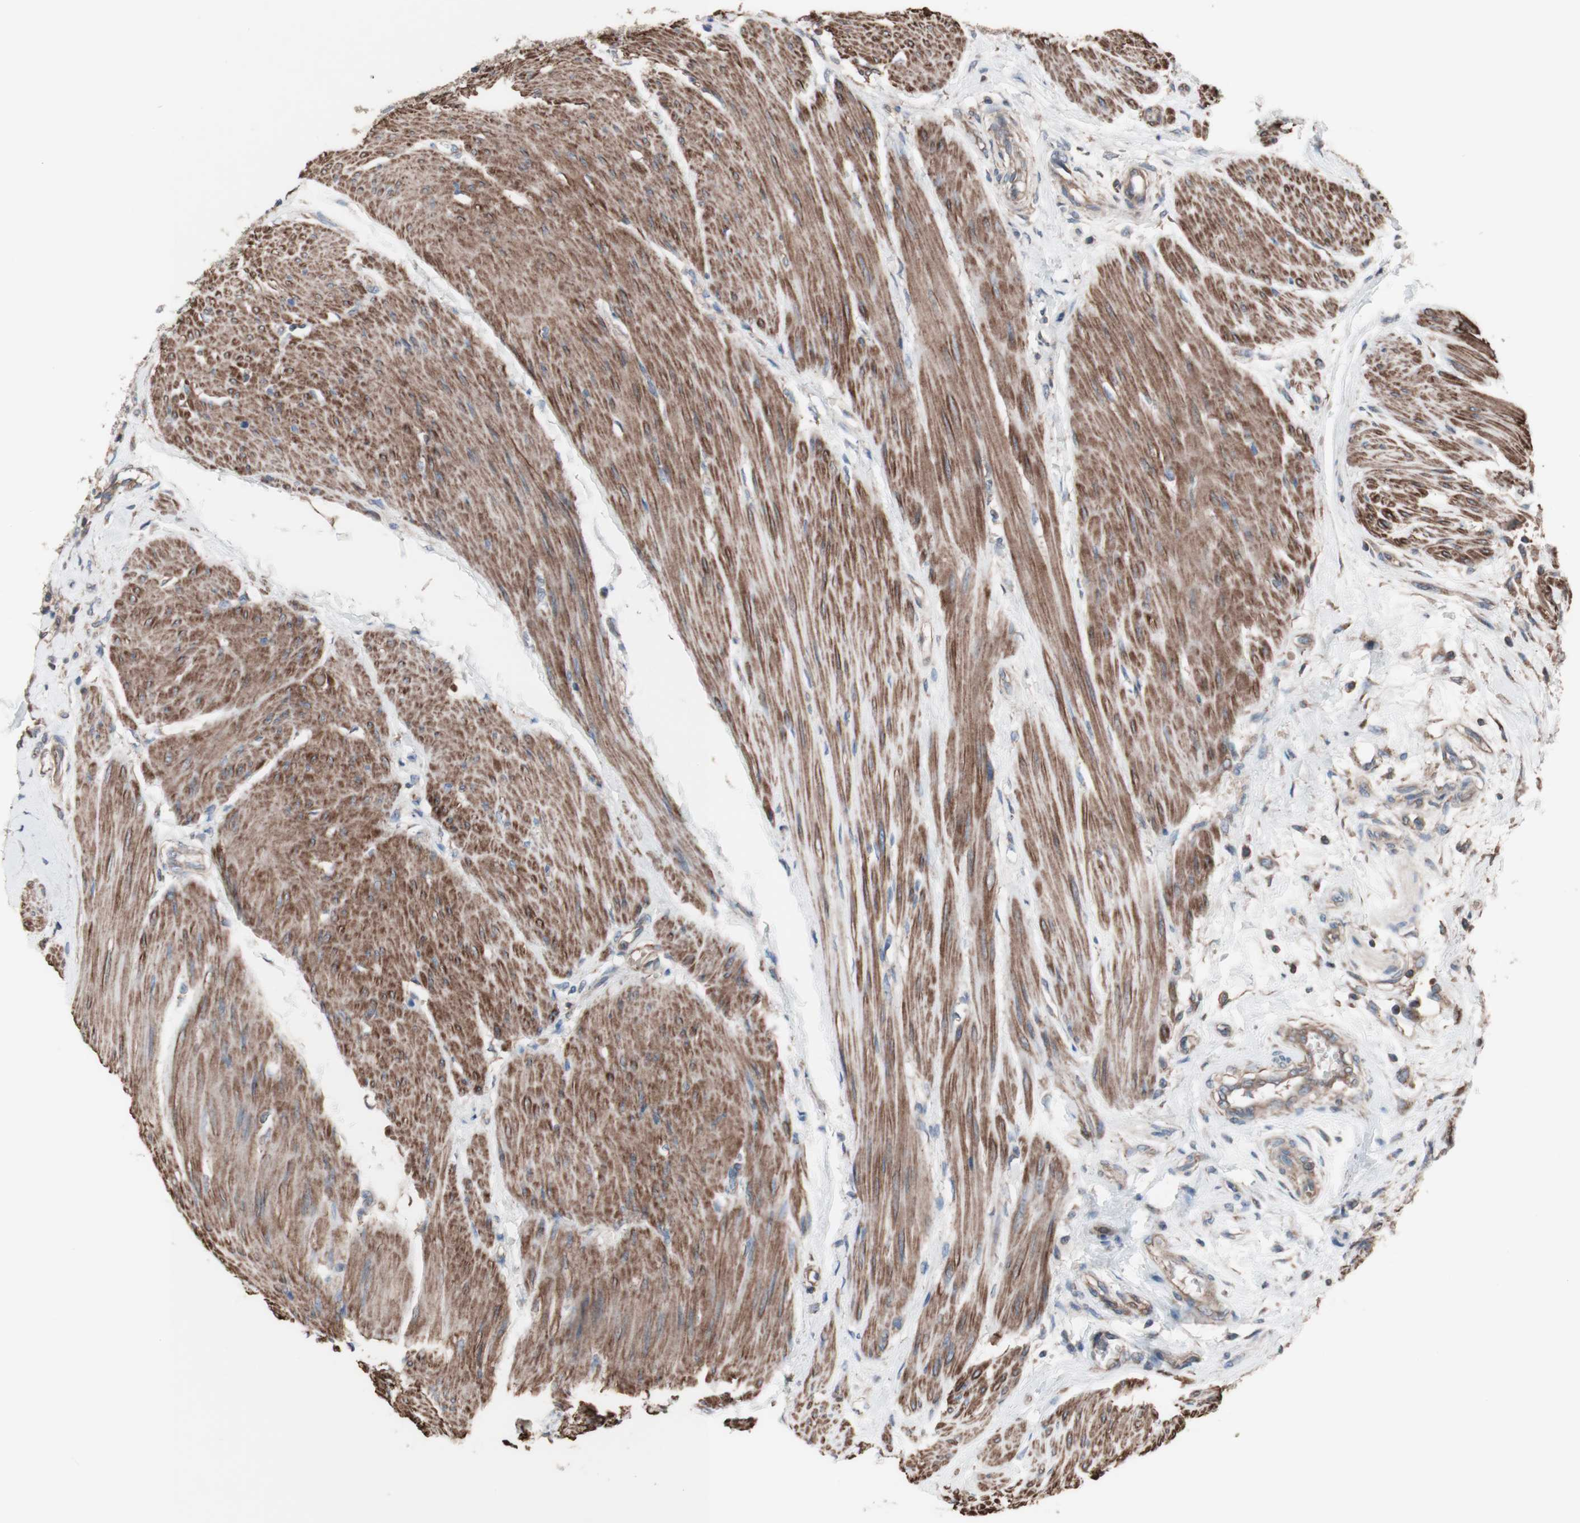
{"staining": {"intensity": "moderate", "quantity": ">75%", "location": "cytoplasmic/membranous"}, "tissue": "urothelial cancer", "cell_type": "Tumor cells", "image_type": "cancer", "snomed": [{"axis": "morphology", "description": "Urothelial carcinoma, High grade"}, {"axis": "topography", "description": "Urinary bladder"}], "caption": "Immunohistochemical staining of human high-grade urothelial carcinoma displays moderate cytoplasmic/membranous protein staining in approximately >75% of tumor cells.", "gene": "COPB1", "patient": {"sex": "male", "age": 35}}